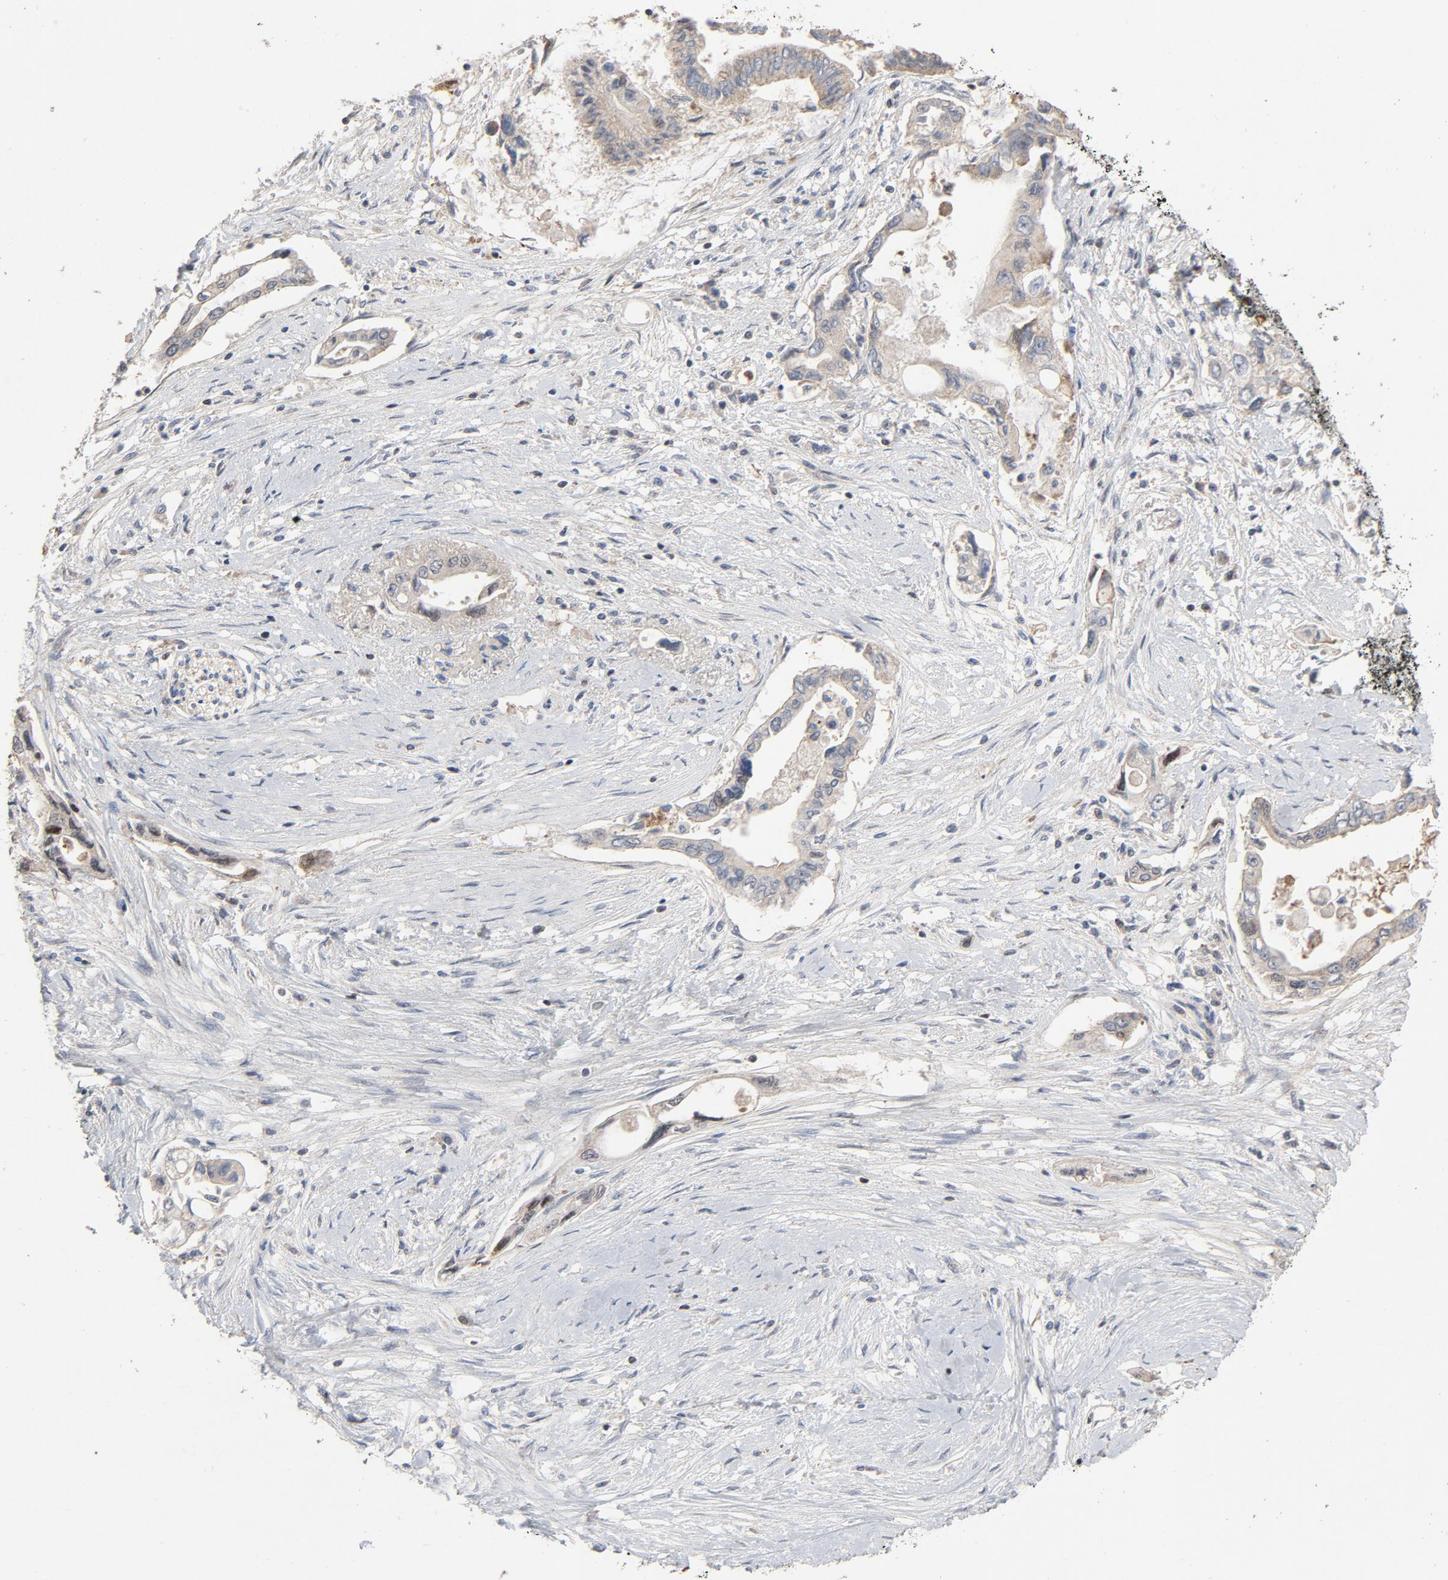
{"staining": {"intensity": "weak", "quantity": ">75%", "location": "cytoplasmic/membranous"}, "tissue": "pancreatic cancer", "cell_type": "Tumor cells", "image_type": "cancer", "snomed": [{"axis": "morphology", "description": "Adenocarcinoma, NOS"}, {"axis": "topography", "description": "Pancreas"}], "caption": "The micrograph demonstrates a brown stain indicating the presence of a protein in the cytoplasmic/membranous of tumor cells in pancreatic cancer. The staining was performed using DAB to visualize the protein expression in brown, while the nuclei were stained in blue with hematoxylin (Magnification: 20x).", "gene": "CDK6", "patient": {"sex": "female", "age": 57}}